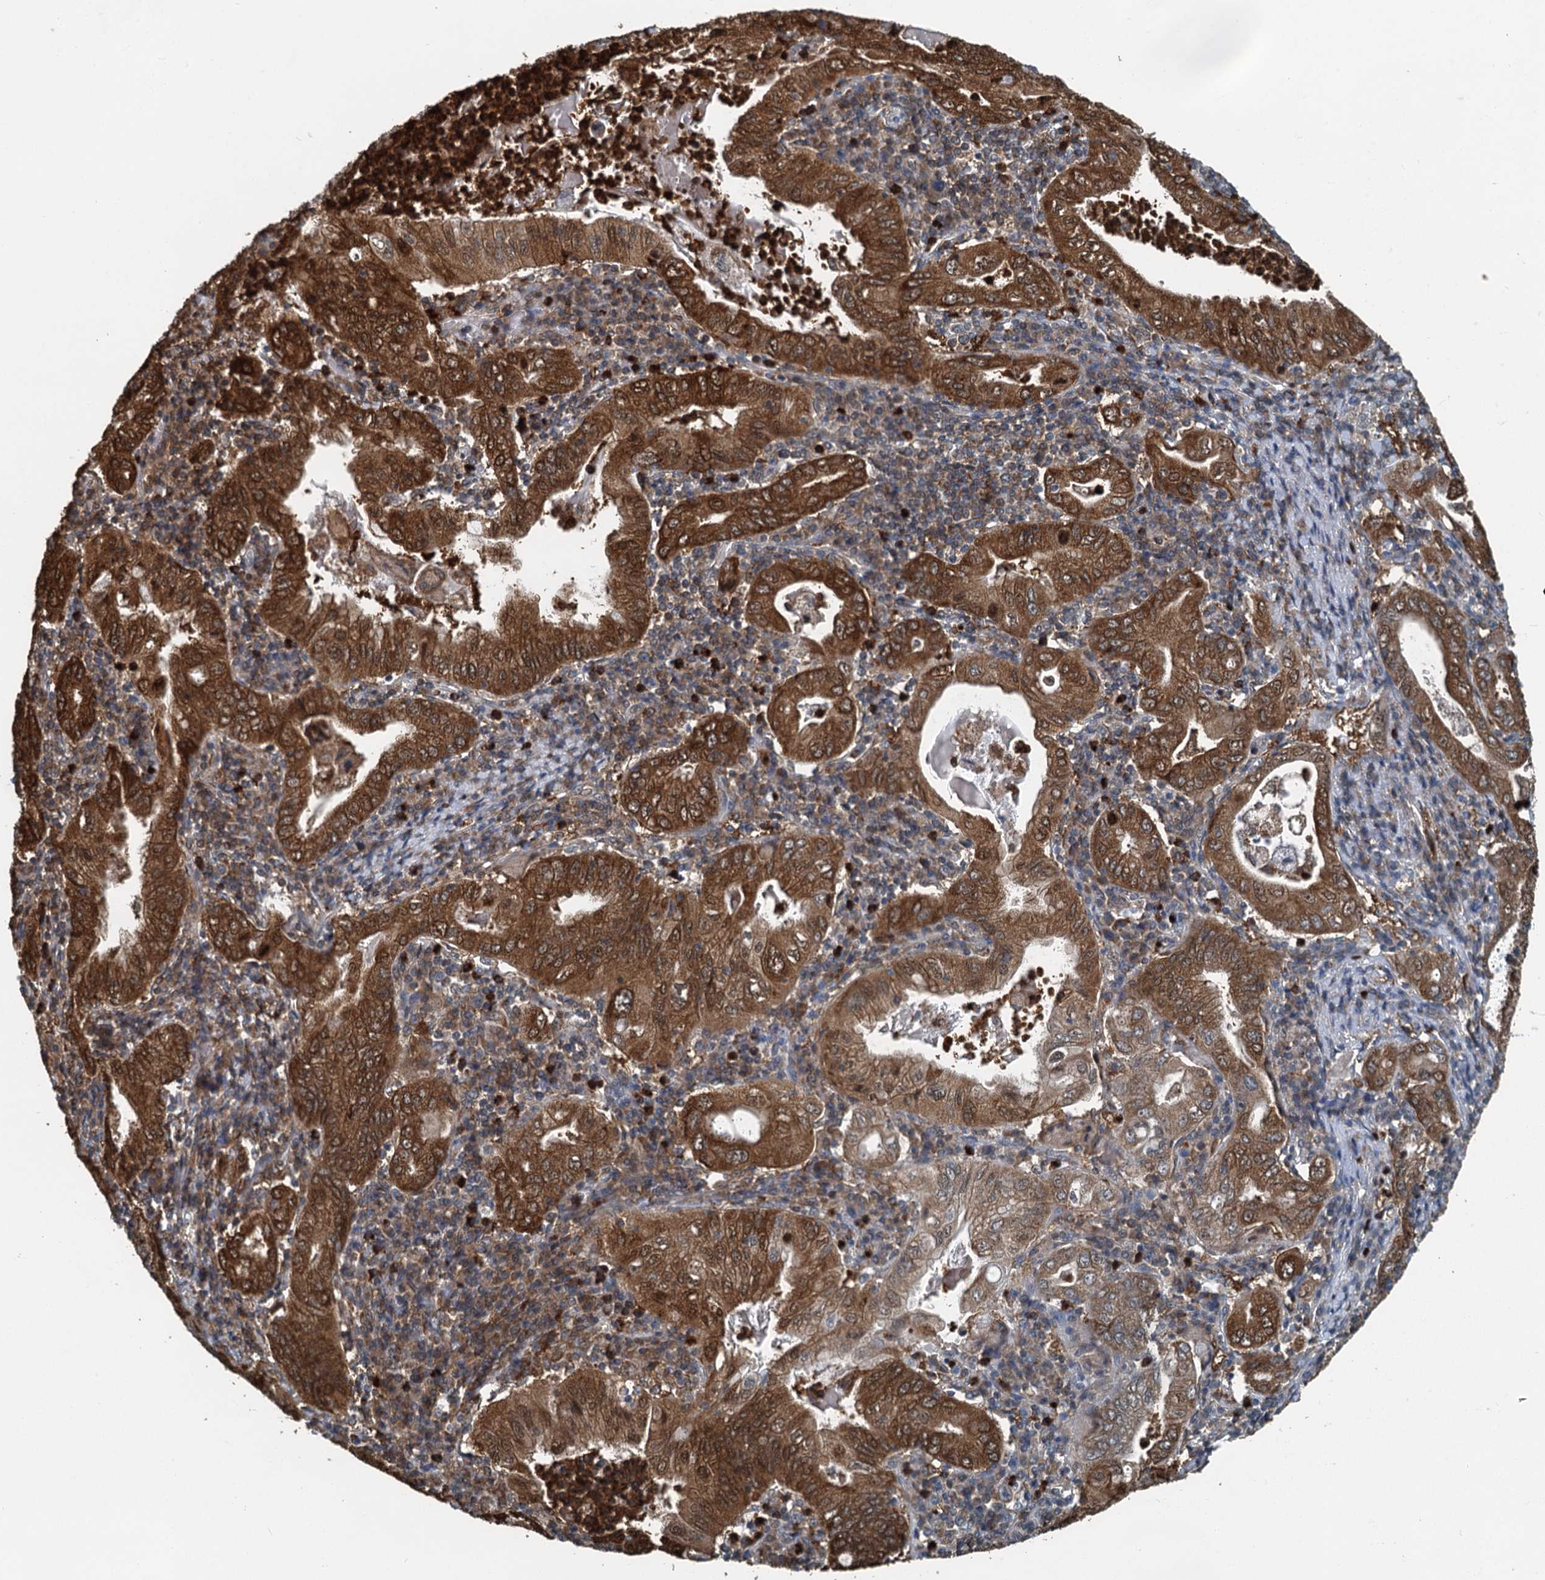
{"staining": {"intensity": "strong", "quantity": ">75%", "location": "cytoplasmic/membranous"}, "tissue": "stomach cancer", "cell_type": "Tumor cells", "image_type": "cancer", "snomed": [{"axis": "morphology", "description": "Normal tissue, NOS"}, {"axis": "morphology", "description": "Adenocarcinoma, NOS"}, {"axis": "topography", "description": "Esophagus"}, {"axis": "topography", "description": "Stomach, upper"}, {"axis": "topography", "description": "Peripheral nerve tissue"}], "caption": "Tumor cells display high levels of strong cytoplasmic/membranous staining in about >75% of cells in human stomach cancer (adenocarcinoma).", "gene": "GPI", "patient": {"sex": "male", "age": 62}}